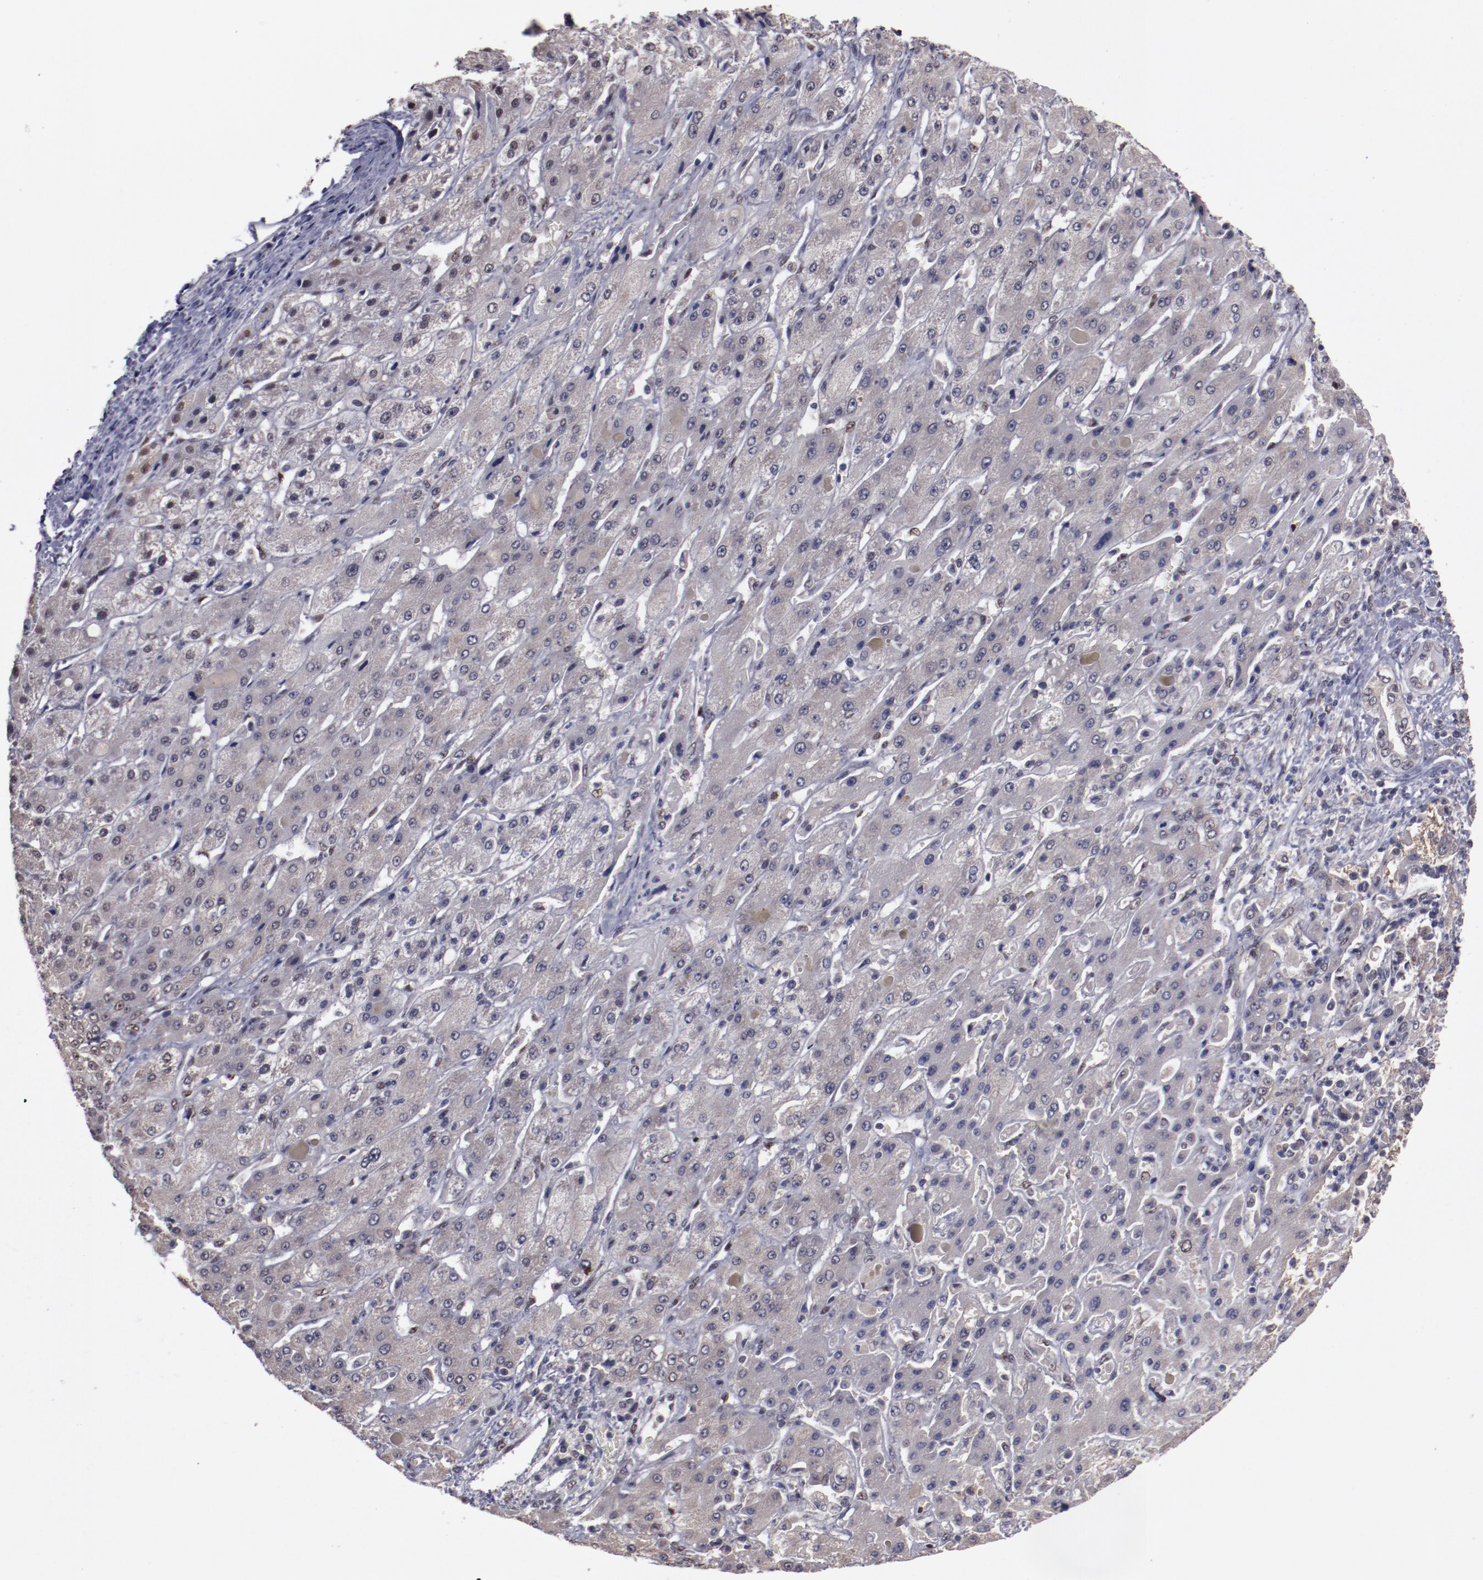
{"staining": {"intensity": "weak", "quantity": ">75%", "location": "cytoplasmic/membranous"}, "tissue": "liver cancer", "cell_type": "Tumor cells", "image_type": "cancer", "snomed": [{"axis": "morphology", "description": "Cholangiocarcinoma"}, {"axis": "topography", "description": "Liver"}], "caption": "Immunohistochemistry (DAB) staining of human liver cancer (cholangiocarcinoma) shows weak cytoplasmic/membranous protein staining in approximately >75% of tumor cells.", "gene": "ARNT", "patient": {"sex": "female", "age": 52}}